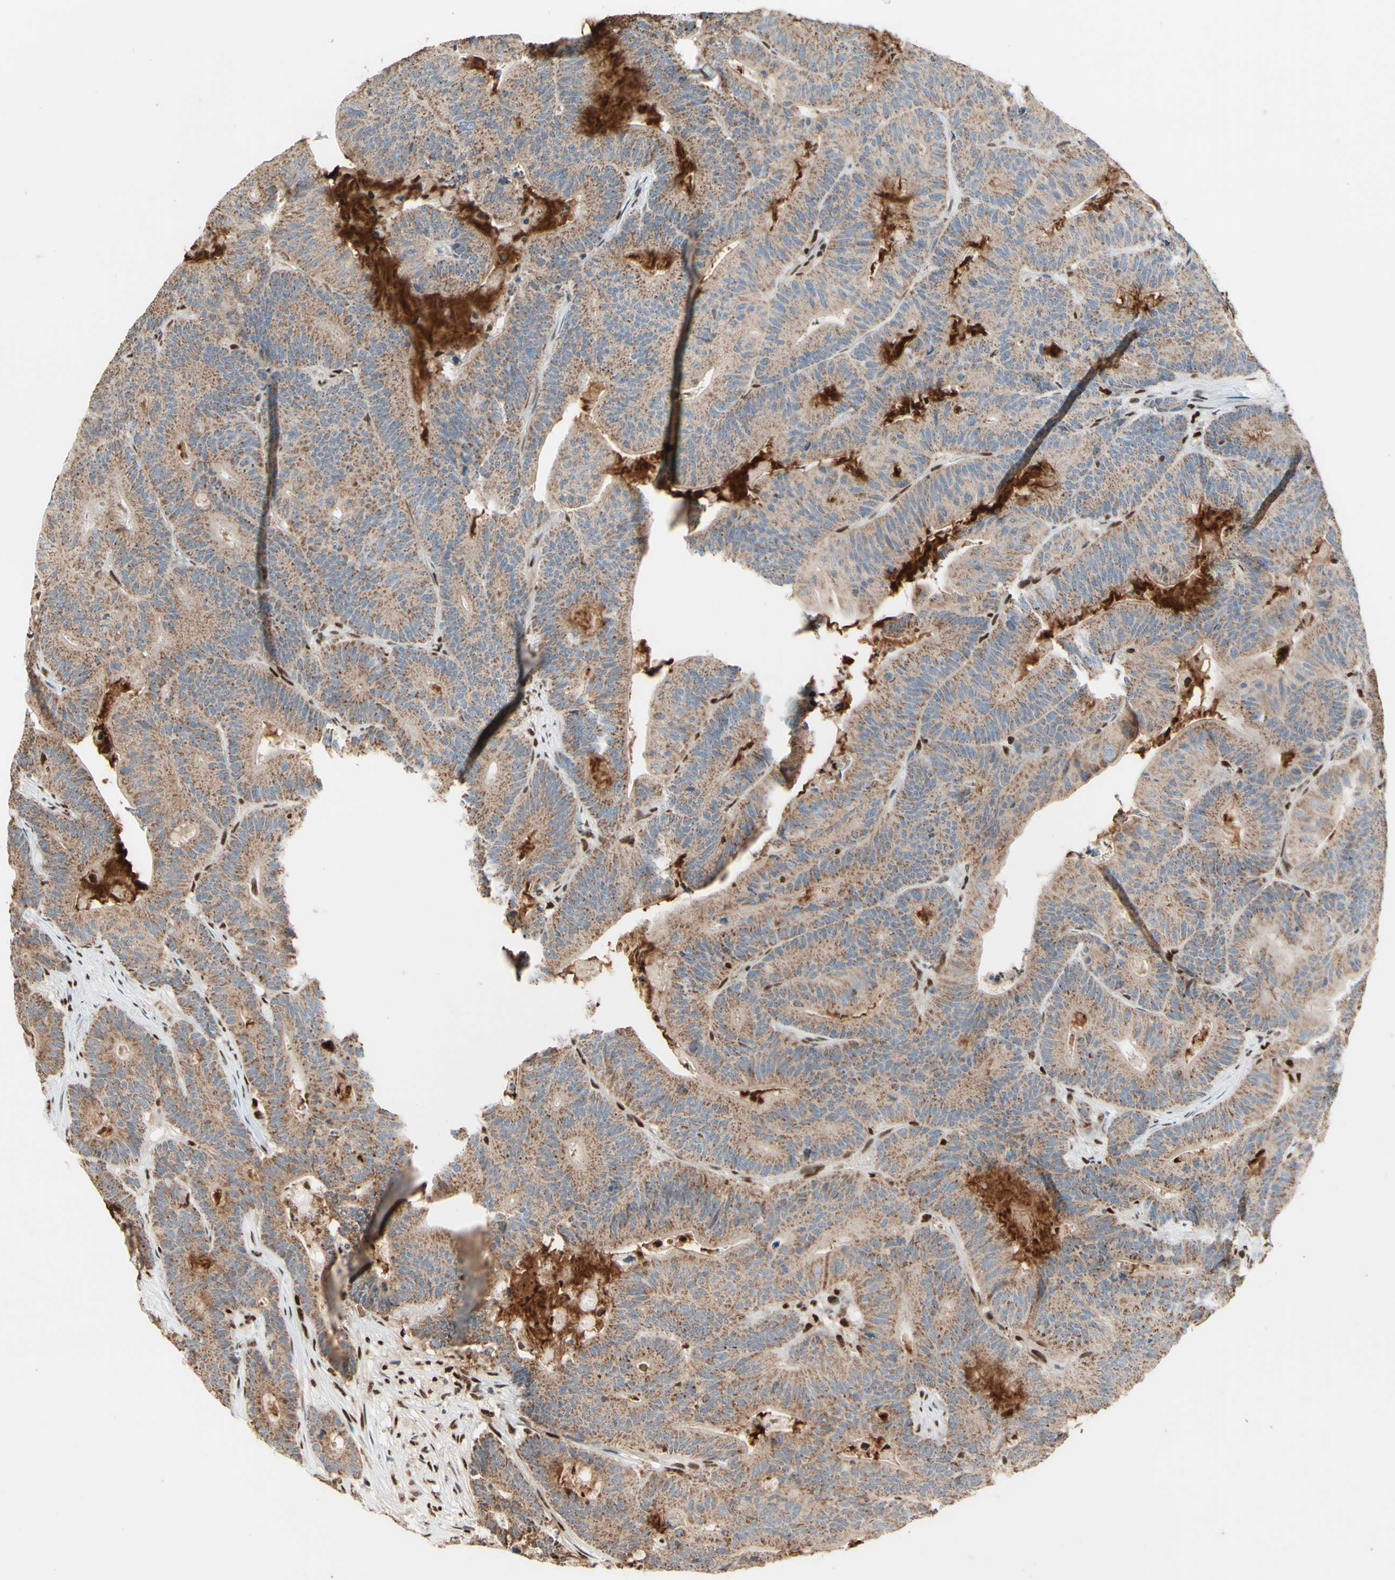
{"staining": {"intensity": "weak", "quantity": ">75%", "location": "cytoplasmic/membranous"}, "tissue": "colorectal cancer", "cell_type": "Tumor cells", "image_type": "cancer", "snomed": [{"axis": "morphology", "description": "Adenocarcinoma, NOS"}, {"axis": "topography", "description": "Colon"}], "caption": "Weak cytoplasmic/membranous protein expression is seen in approximately >75% of tumor cells in colorectal cancer. Nuclei are stained in blue.", "gene": "NR3C1", "patient": {"sex": "female", "age": 84}}